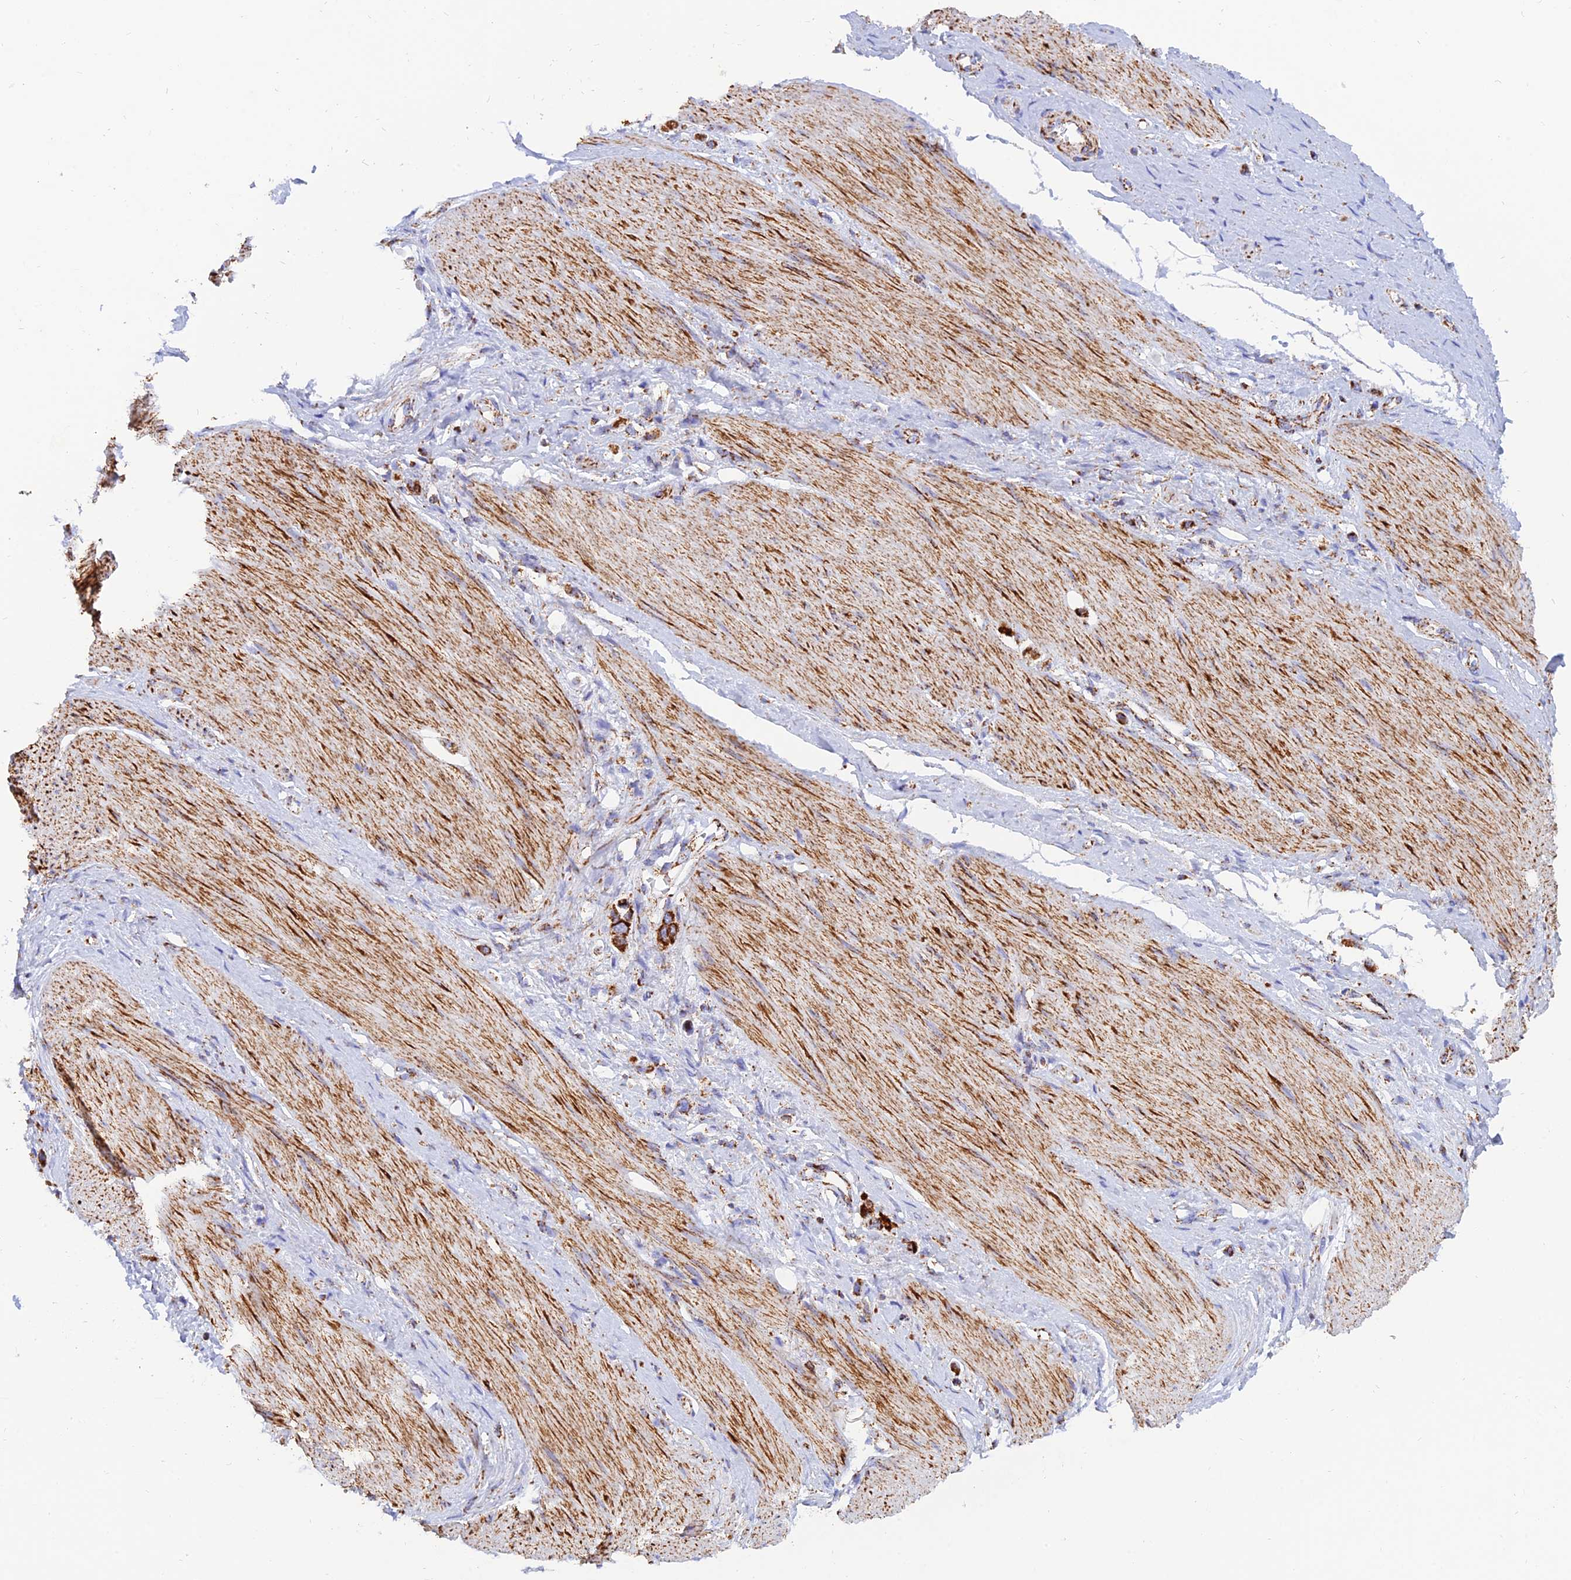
{"staining": {"intensity": "strong", "quantity": ">75%", "location": "cytoplasmic/membranous"}, "tissue": "stomach cancer", "cell_type": "Tumor cells", "image_type": "cancer", "snomed": [{"axis": "morphology", "description": "Adenocarcinoma, NOS"}, {"axis": "topography", "description": "Stomach"}], "caption": "The histopathology image displays immunohistochemical staining of adenocarcinoma (stomach). There is strong cytoplasmic/membranous staining is present in approximately >75% of tumor cells.", "gene": "NDUFB6", "patient": {"sex": "female", "age": 65}}